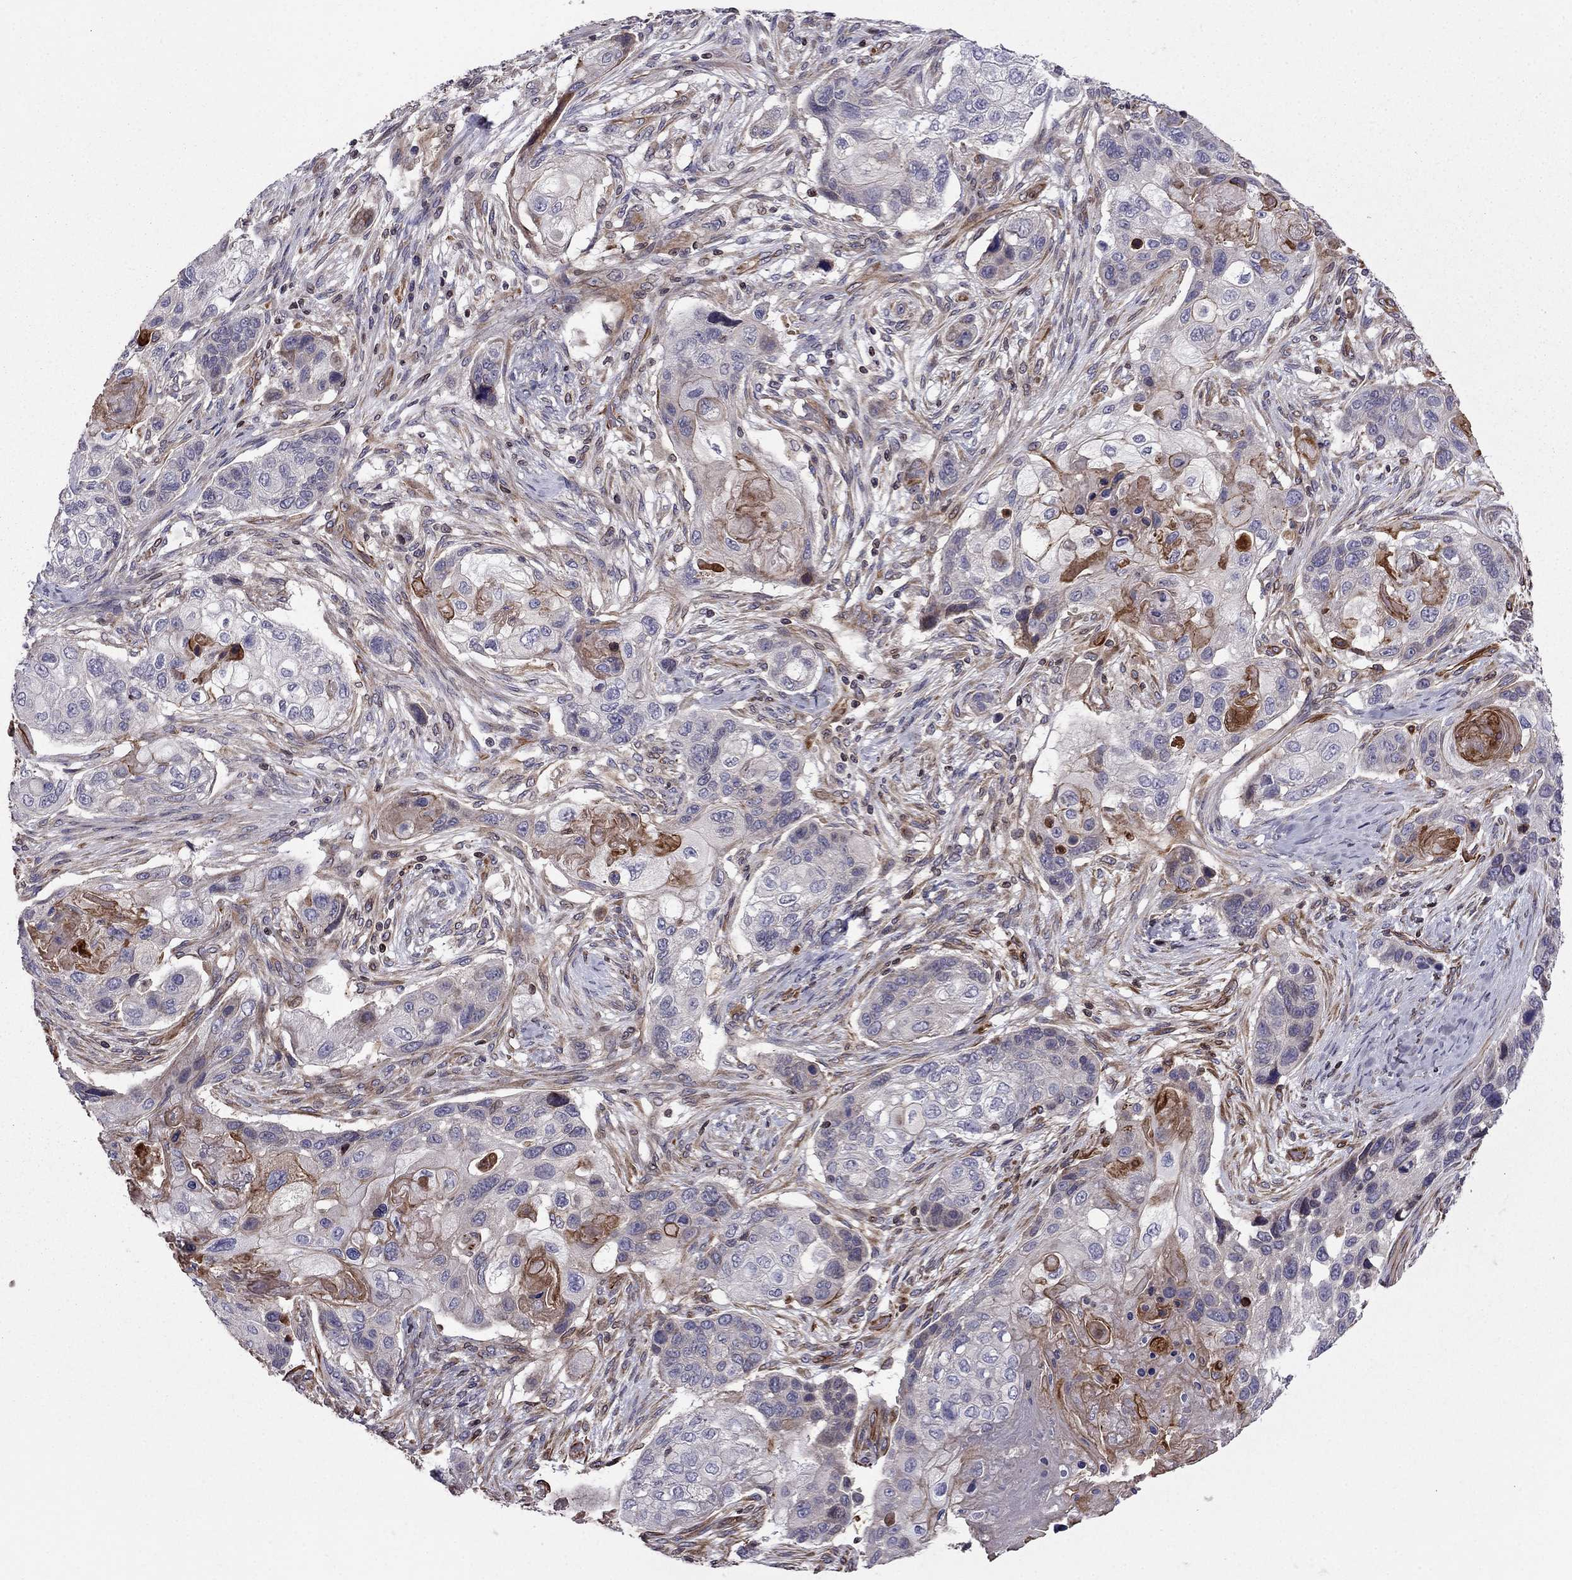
{"staining": {"intensity": "moderate", "quantity": "<25%", "location": "cytoplasmic/membranous"}, "tissue": "lung cancer", "cell_type": "Tumor cells", "image_type": "cancer", "snomed": [{"axis": "morphology", "description": "Normal tissue, NOS"}, {"axis": "morphology", "description": "Squamous cell carcinoma, NOS"}, {"axis": "topography", "description": "Bronchus"}, {"axis": "topography", "description": "Lung"}], "caption": "Human lung cancer stained with a protein marker demonstrates moderate staining in tumor cells.", "gene": "CDC42BPA", "patient": {"sex": "male", "age": 69}}